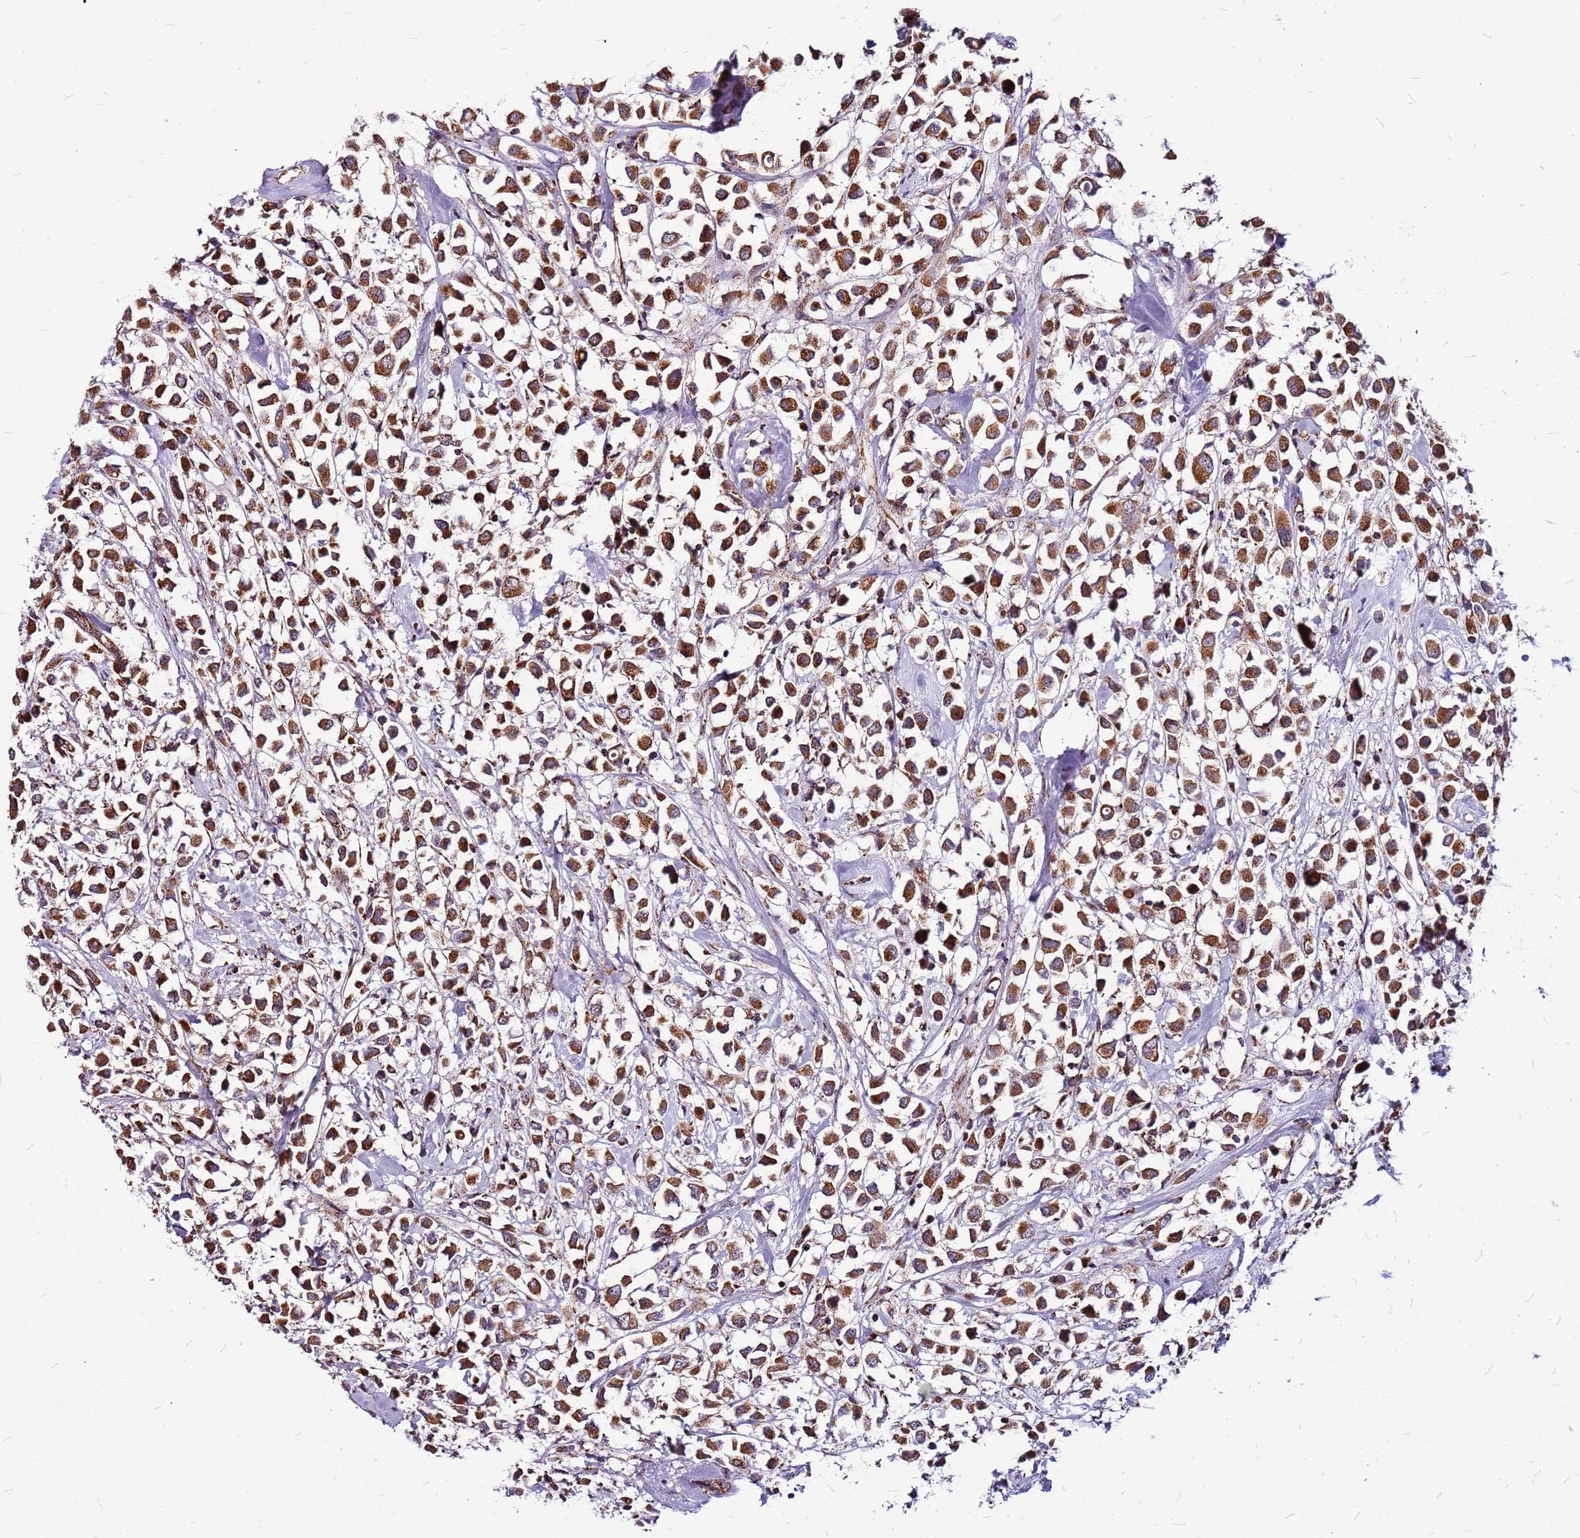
{"staining": {"intensity": "moderate", "quantity": ">75%", "location": "cytoplasmic/membranous"}, "tissue": "breast cancer", "cell_type": "Tumor cells", "image_type": "cancer", "snomed": [{"axis": "morphology", "description": "Duct carcinoma"}, {"axis": "topography", "description": "Breast"}], "caption": "Immunohistochemistry micrograph of neoplastic tissue: breast cancer stained using IHC demonstrates medium levels of moderate protein expression localized specifically in the cytoplasmic/membranous of tumor cells, appearing as a cytoplasmic/membranous brown color.", "gene": "OR51T1", "patient": {"sex": "female", "age": 61}}